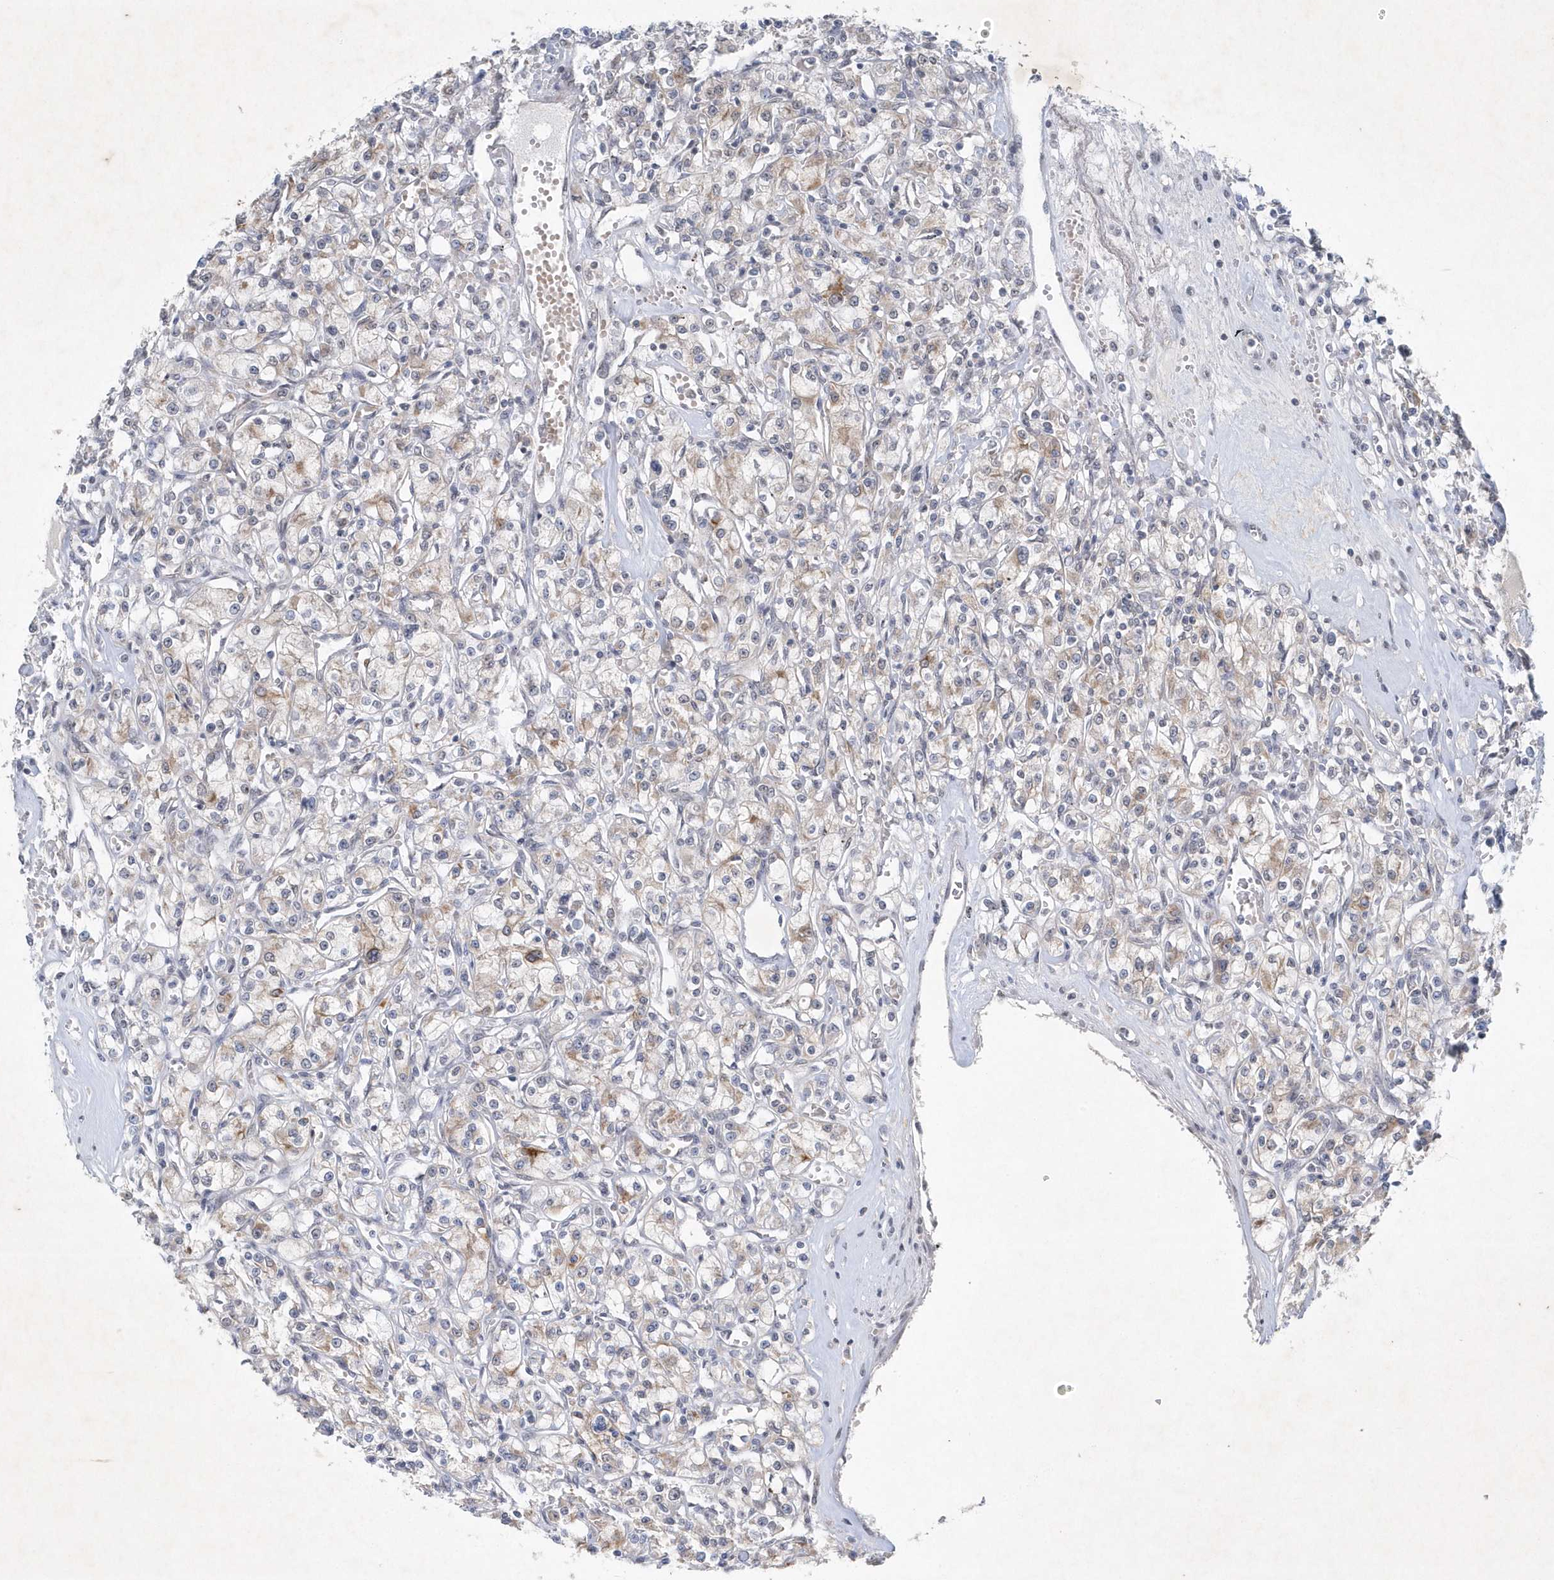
{"staining": {"intensity": "weak", "quantity": "<25%", "location": "cytoplasmic/membranous"}, "tissue": "renal cancer", "cell_type": "Tumor cells", "image_type": "cancer", "snomed": [{"axis": "morphology", "description": "Adenocarcinoma, NOS"}, {"axis": "topography", "description": "Kidney"}], "caption": "There is no significant staining in tumor cells of renal cancer (adenocarcinoma).", "gene": "ZBTB9", "patient": {"sex": "female", "age": 59}}